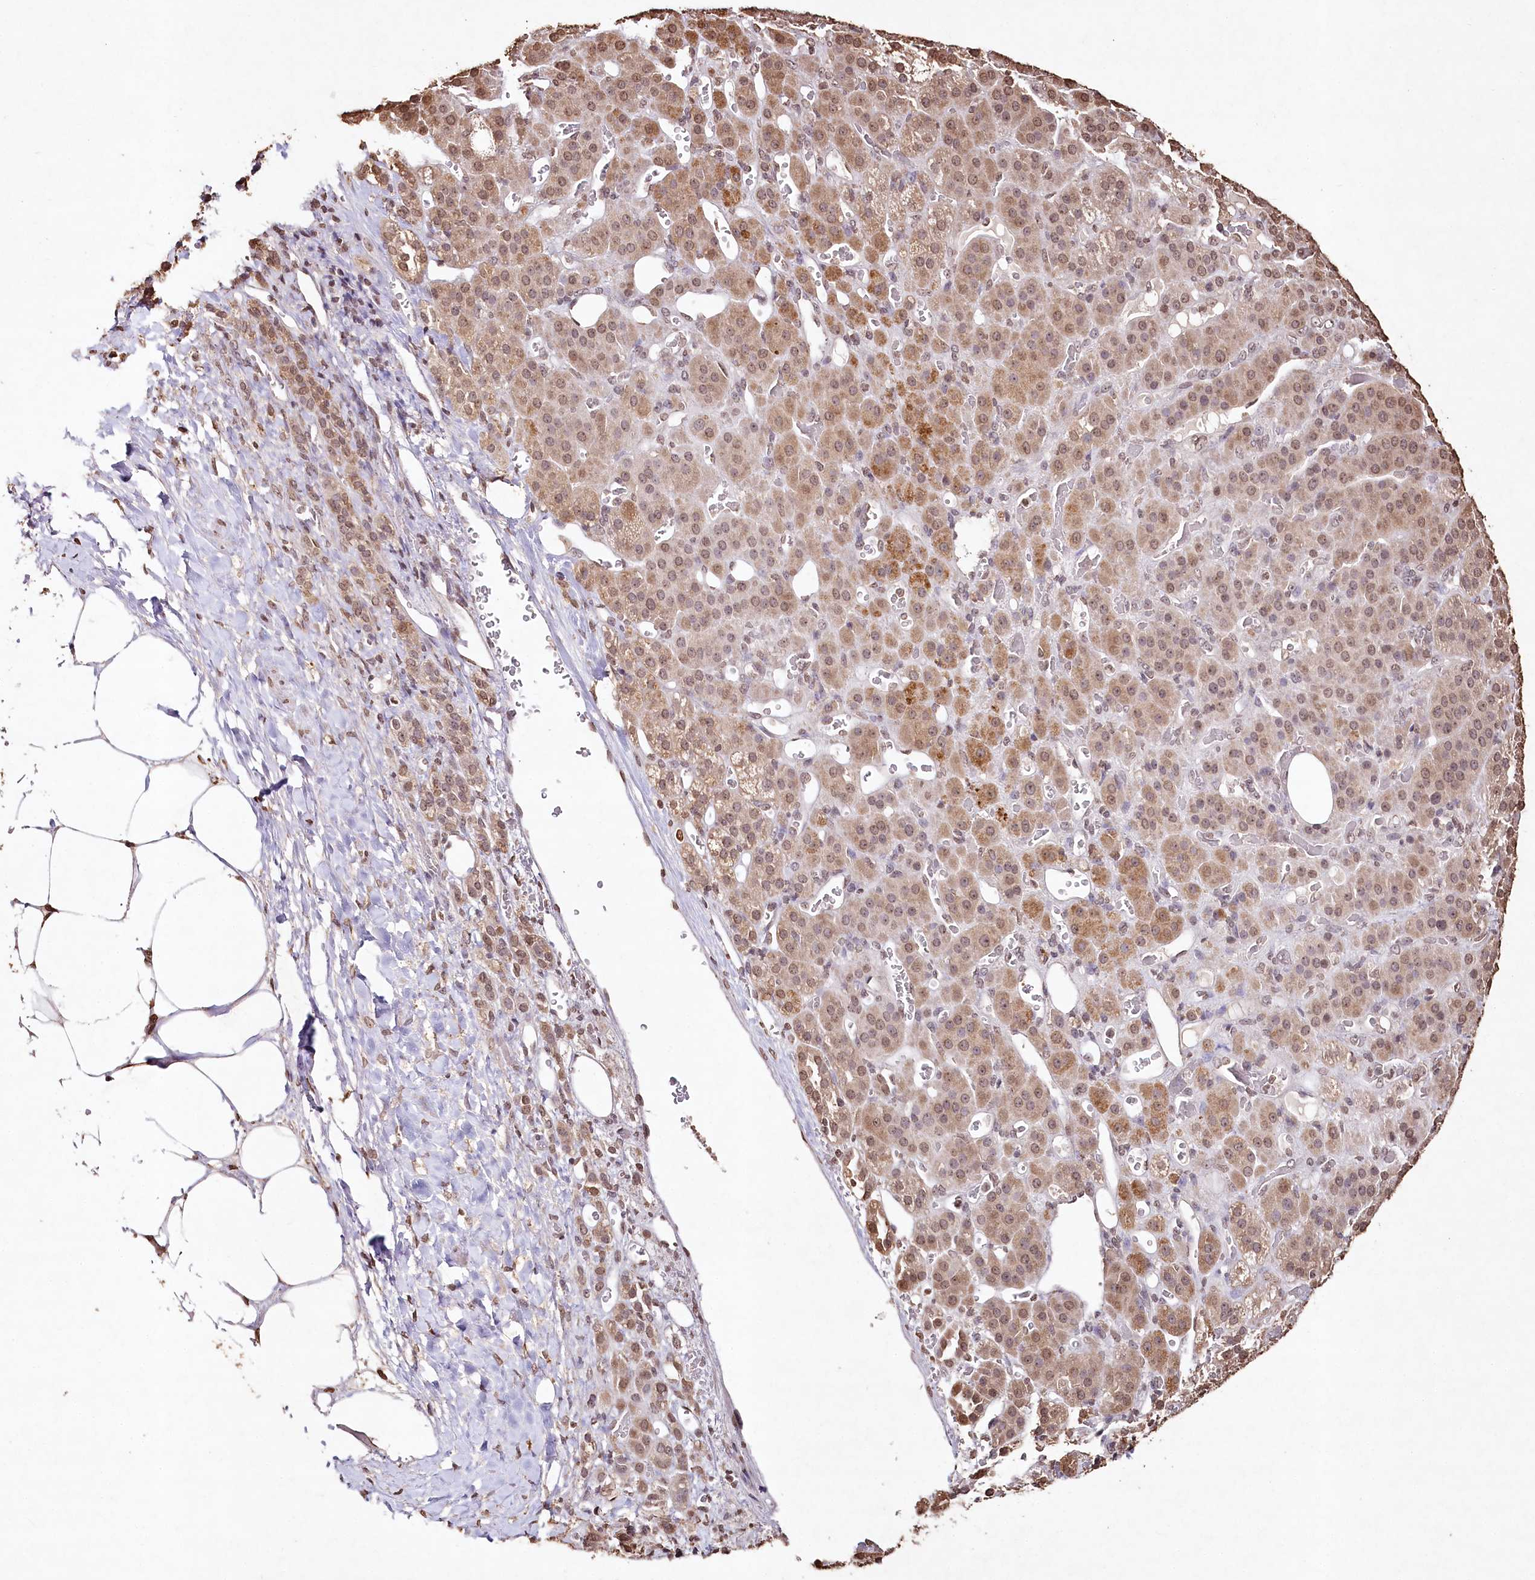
{"staining": {"intensity": "moderate", "quantity": ">75%", "location": "cytoplasmic/membranous,nuclear"}, "tissue": "adrenal gland", "cell_type": "Glandular cells", "image_type": "normal", "snomed": [{"axis": "morphology", "description": "Normal tissue, NOS"}, {"axis": "topography", "description": "Adrenal gland"}], "caption": "A micrograph of adrenal gland stained for a protein demonstrates moderate cytoplasmic/membranous,nuclear brown staining in glandular cells. The protein of interest is stained brown, and the nuclei are stained in blue (DAB (3,3'-diaminobenzidine) IHC with brightfield microscopy, high magnification).", "gene": "DMXL1", "patient": {"sex": "male", "age": 57}}